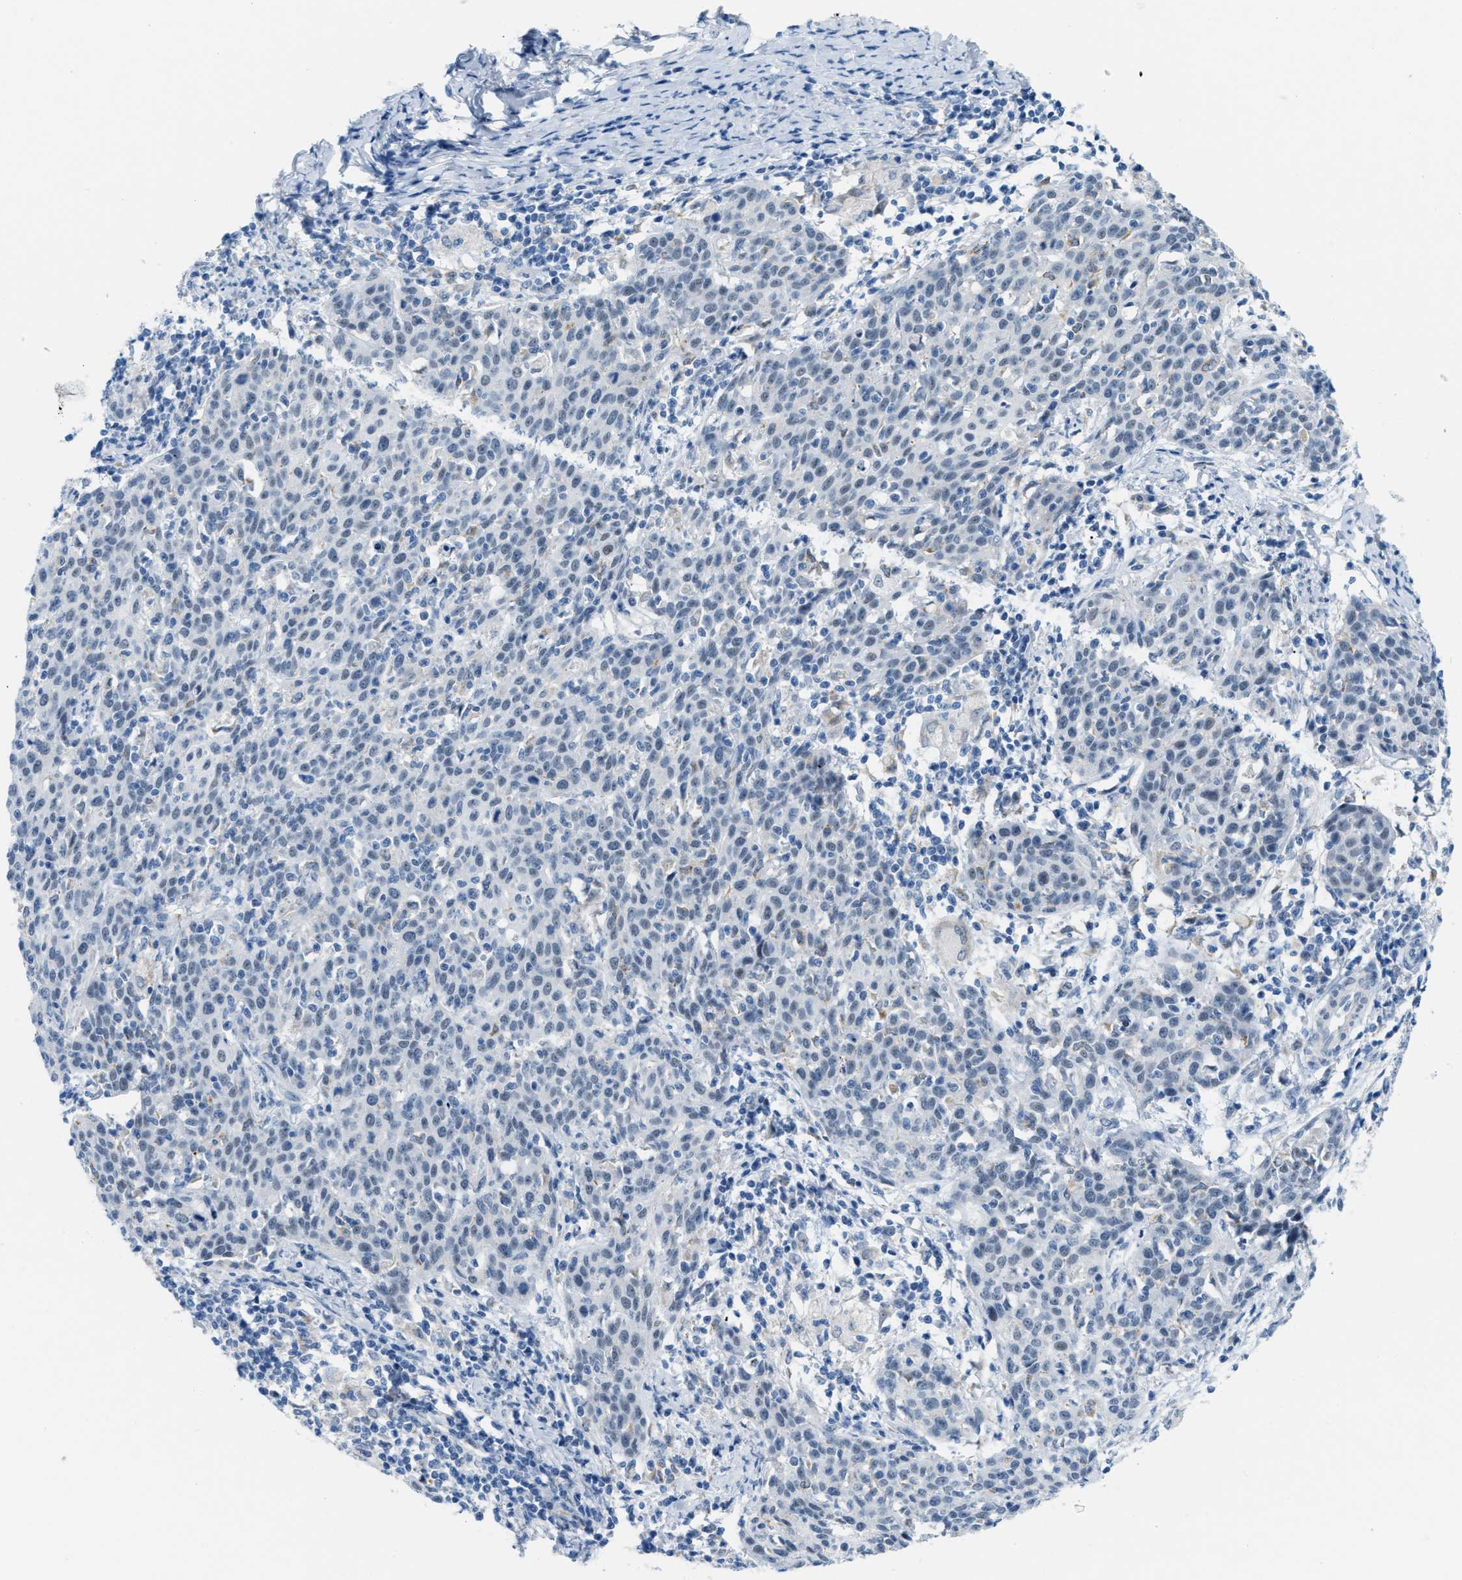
{"staining": {"intensity": "negative", "quantity": "none", "location": "none"}, "tissue": "cervical cancer", "cell_type": "Tumor cells", "image_type": "cancer", "snomed": [{"axis": "morphology", "description": "Squamous cell carcinoma, NOS"}, {"axis": "topography", "description": "Cervix"}], "caption": "This image is of cervical cancer stained with IHC to label a protein in brown with the nuclei are counter-stained blue. There is no expression in tumor cells.", "gene": "PHRF1", "patient": {"sex": "female", "age": 38}}